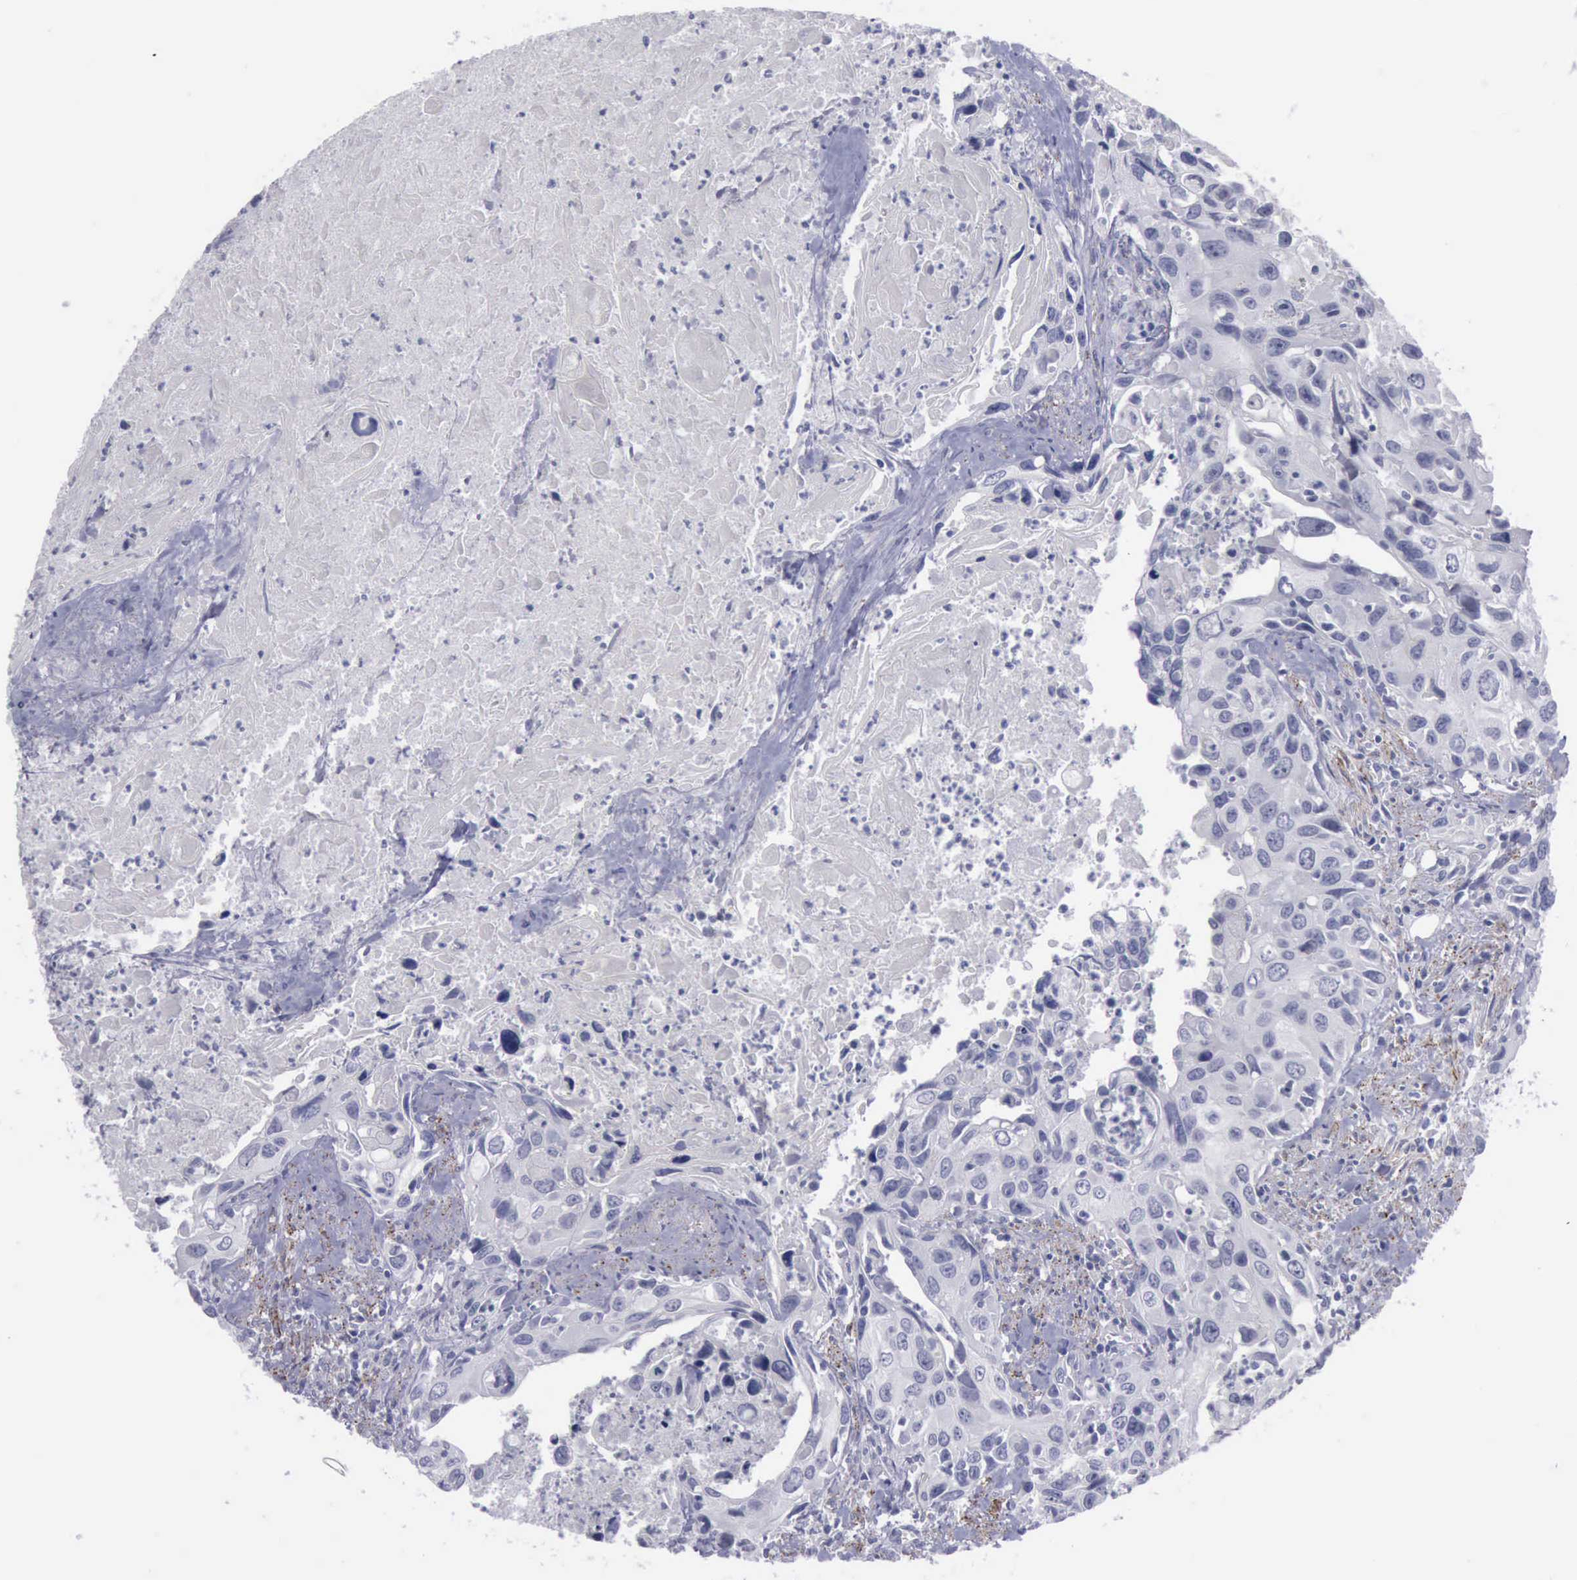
{"staining": {"intensity": "negative", "quantity": "none", "location": "none"}, "tissue": "urothelial cancer", "cell_type": "Tumor cells", "image_type": "cancer", "snomed": [{"axis": "morphology", "description": "Urothelial carcinoma, High grade"}, {"axis": "topography", "description": "Urinary bladder"}], "caption": "IHC histopathology image of human high-grade urothelial carcinoma stained for a protein (brown), which shows no positivity in tumor cells.", "gene": "CDH2", "patient": {"sex": "male", "age": 71}}